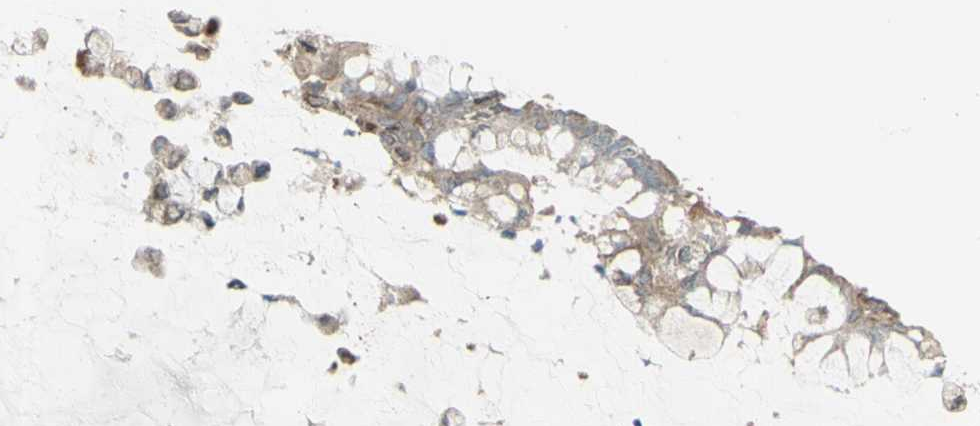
{"staining": {"intensity": "weak", "quantity": ">75%", "location": "cytoplasmic/membranous"}, "tissue": "pancreatic cancer", "cell_type": "Tumor cells", "image_type": "cancer", "snomed": [{"axis": "morphology", "description": "Adenocarcinoma, NOS"}, {"axis": "topography", "description": "Pancreas"}], "caption": "A histopathology image of pancreatic cancer stained for a protein shows weak cytoplasmic/membranous brown staining in tumor cells. The staining was performed using DAB (3,3'-diaminobenzidine), with brown indicating positive protein expression. Nuclei are stained blue with hematoxylin.", "gene": "GRAMD1B", "patient": {"sex": "male", "age": 41}}